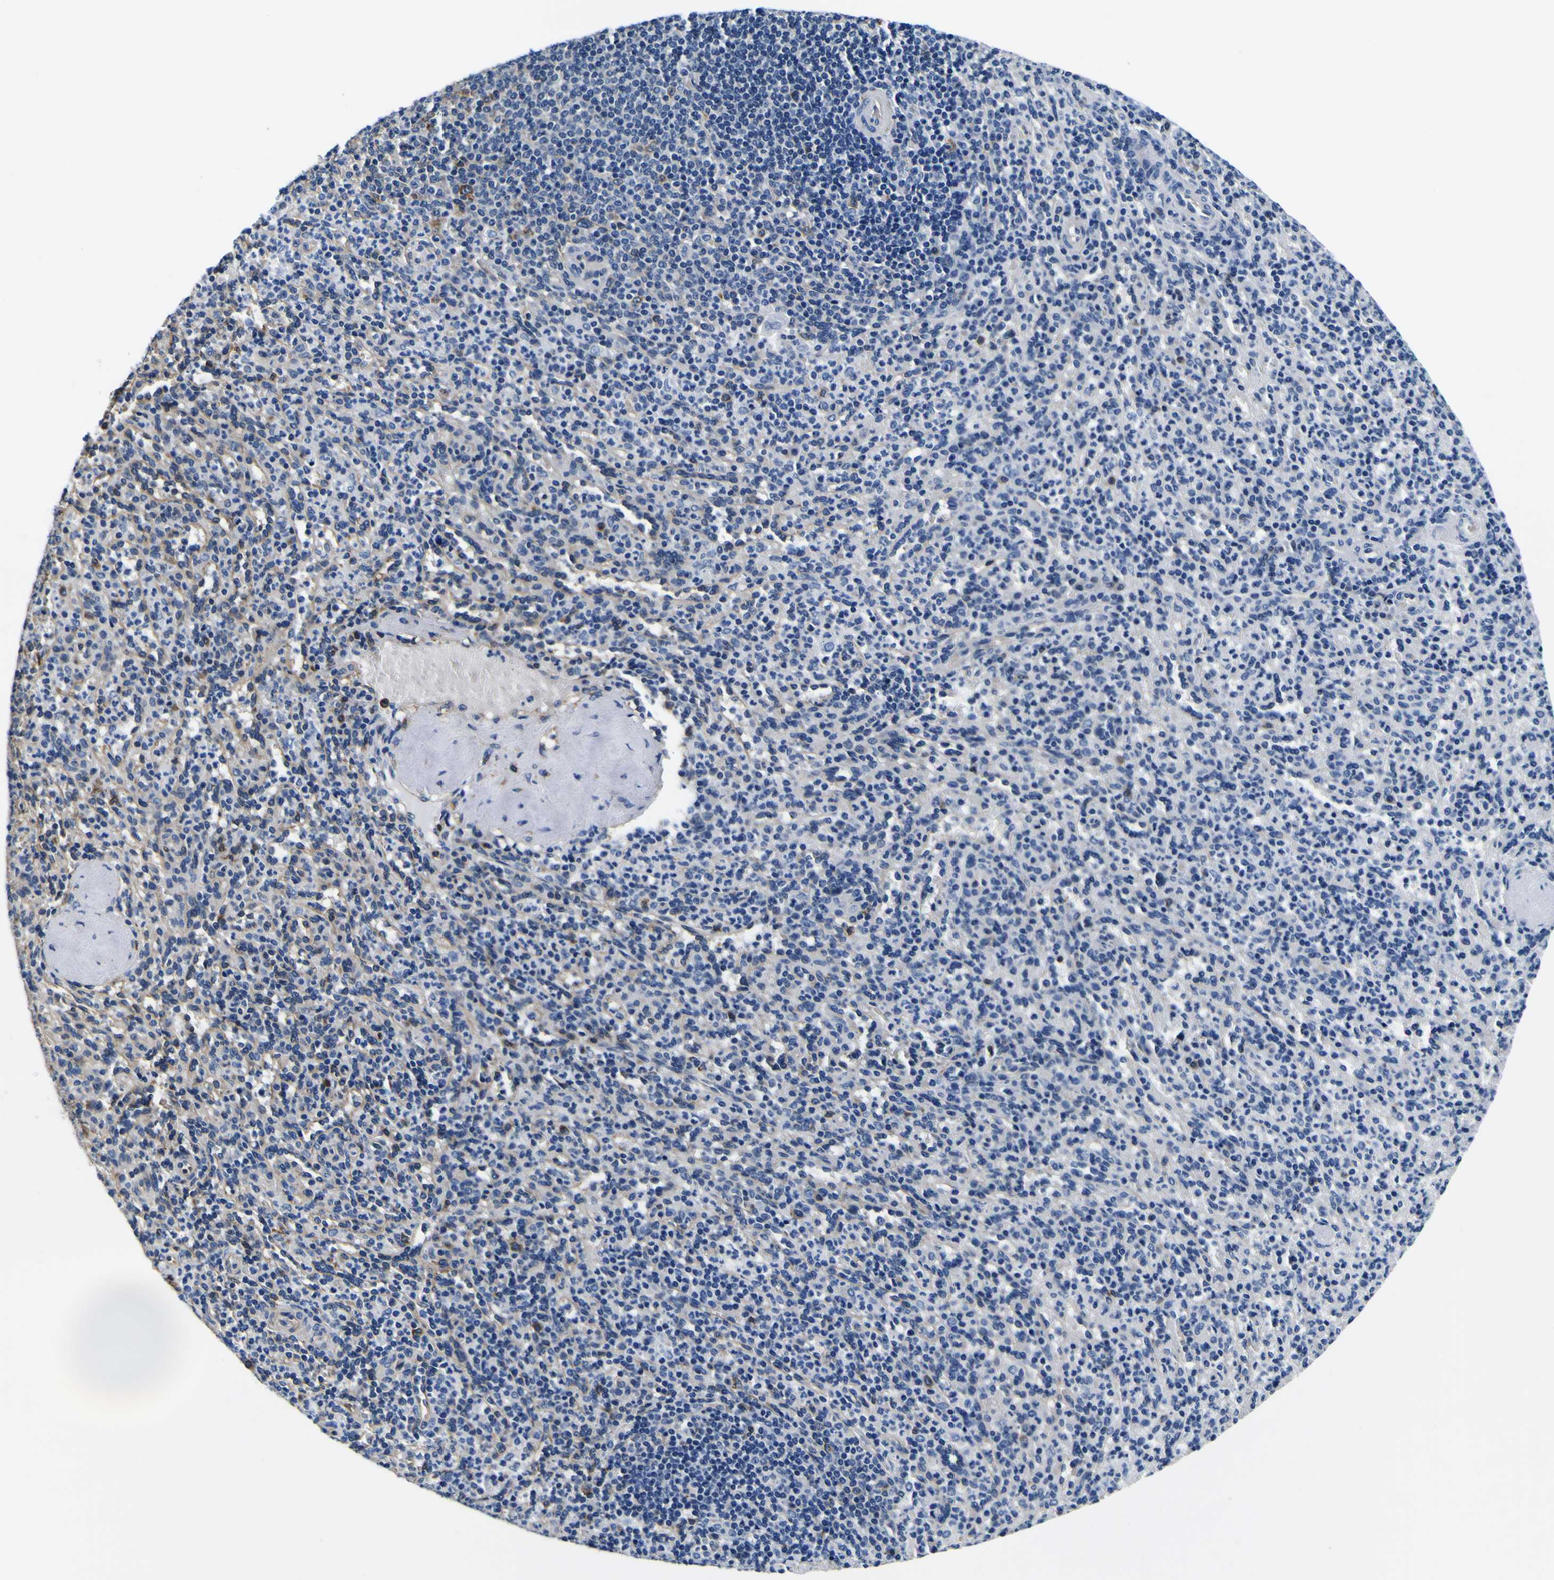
{"staining": {"intensity": "weak", "quantity": "<25%", "location": "cytoplasmic/membranous"}, "tissue": "spleen", "cell_type": "Cells in red pulp", "image_type": "normal", "snomed": [{"axis": "morphology", "description": "Normal tissue, NOS"}, {"axis": "topography", "description": "Spleen"}], "caption": "Immunohistochemistry (IHC) micrograph of unremarkable spleen stained for a protein (brown), which exhibits no positivity in cells in red pulp. (DAB IHC with hematoxylin counter stain).", "gene": "TUBA1B", "patient": {"sex": "male", "age": 36}}